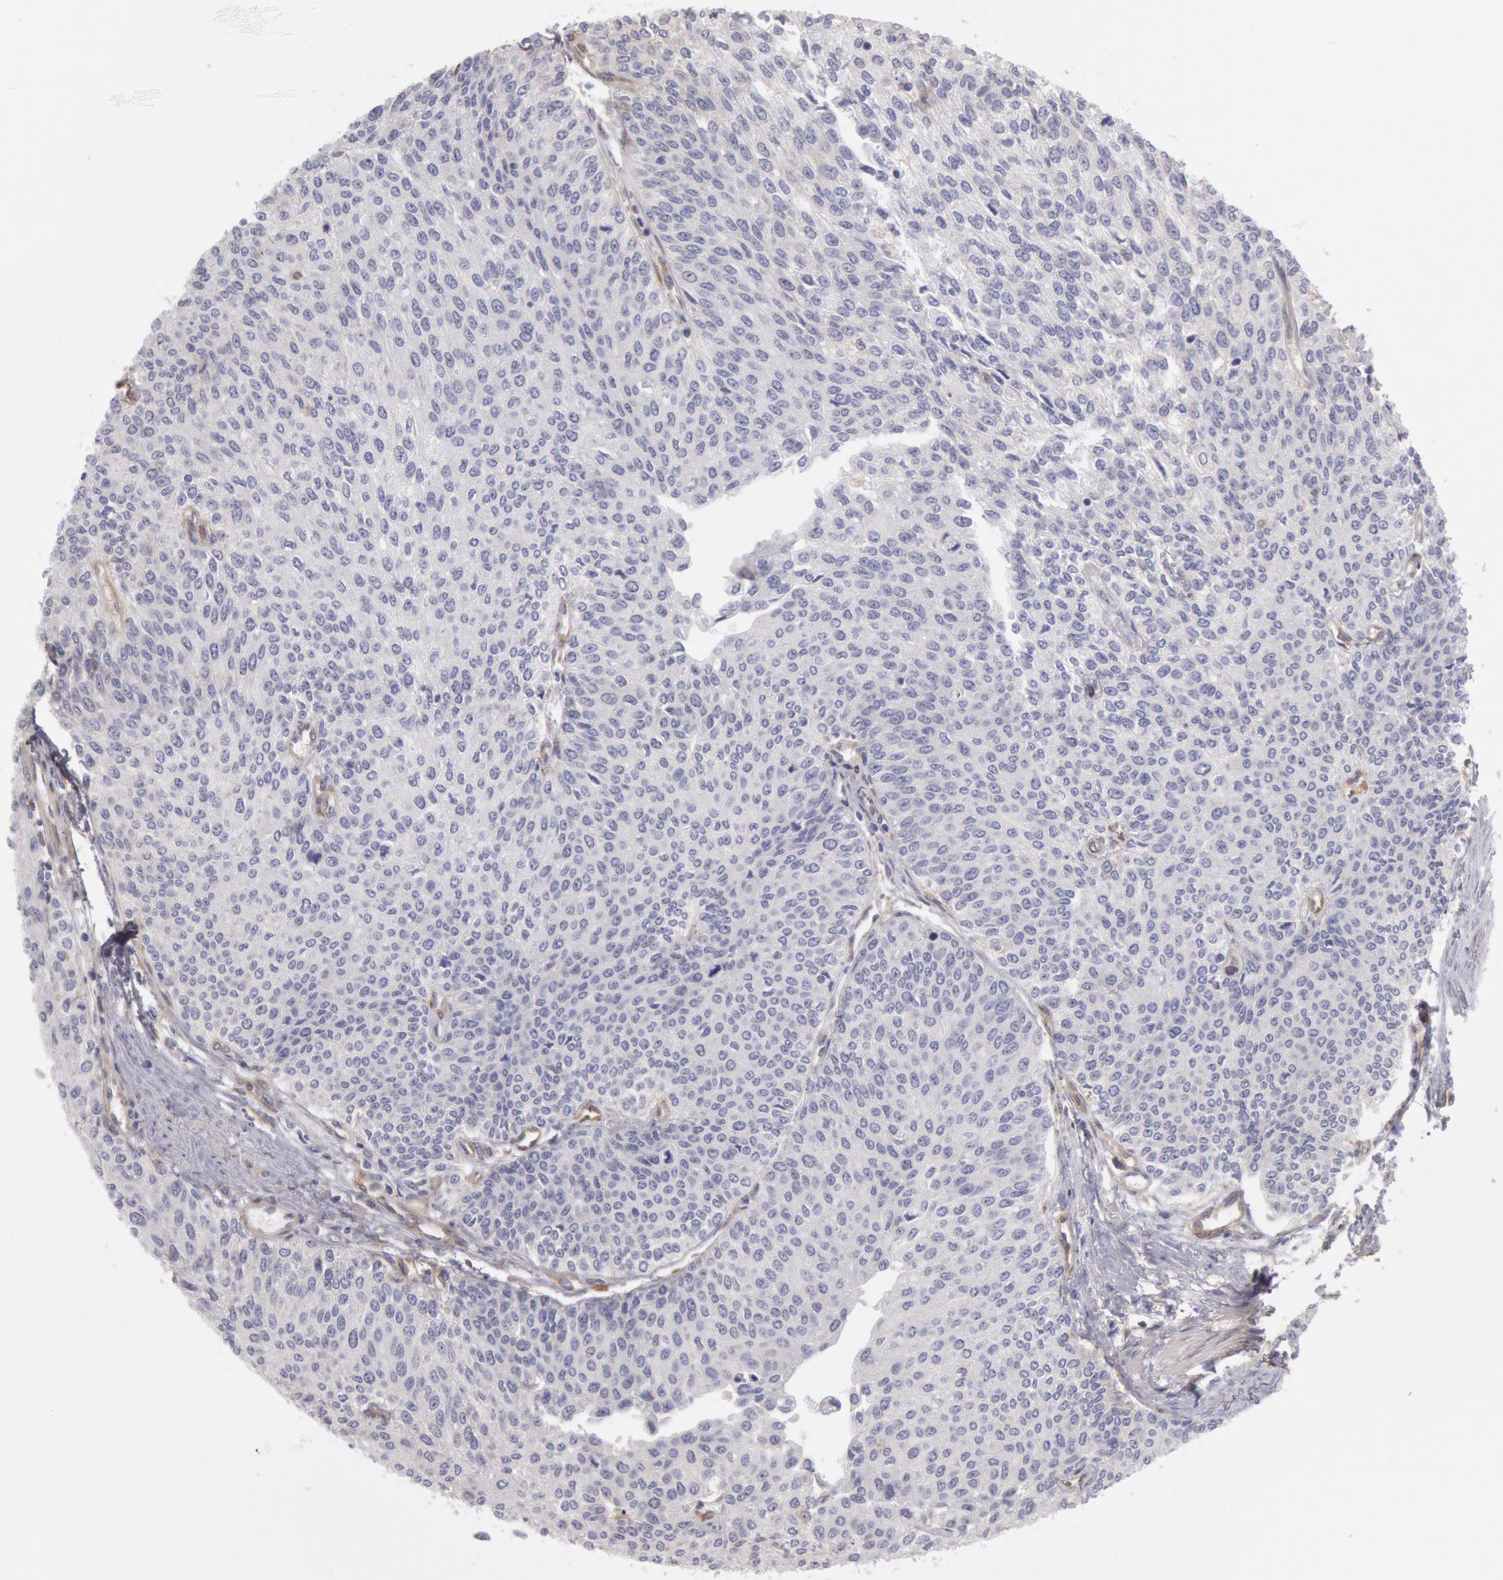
{"staining": {"intensity": "negative", "quantity": "none", "location": "none"}, "tissue": "urothelial cancer", "cell_type": "Tumor cells", "image_type": "cancer", "snomed": [{"axis": "morphology", "description": "Urothelial carcinoma, Low grade"}, {"axis": "topography", "description": "Urinary bladder"}], "caption": "This is an immunohistochemistry (IHC) photomicrograph of human urothelial cancer. There is no staining in tumor cells.", "gene": "CCDC50", "patient": {"sex": "female", "age": 73}}